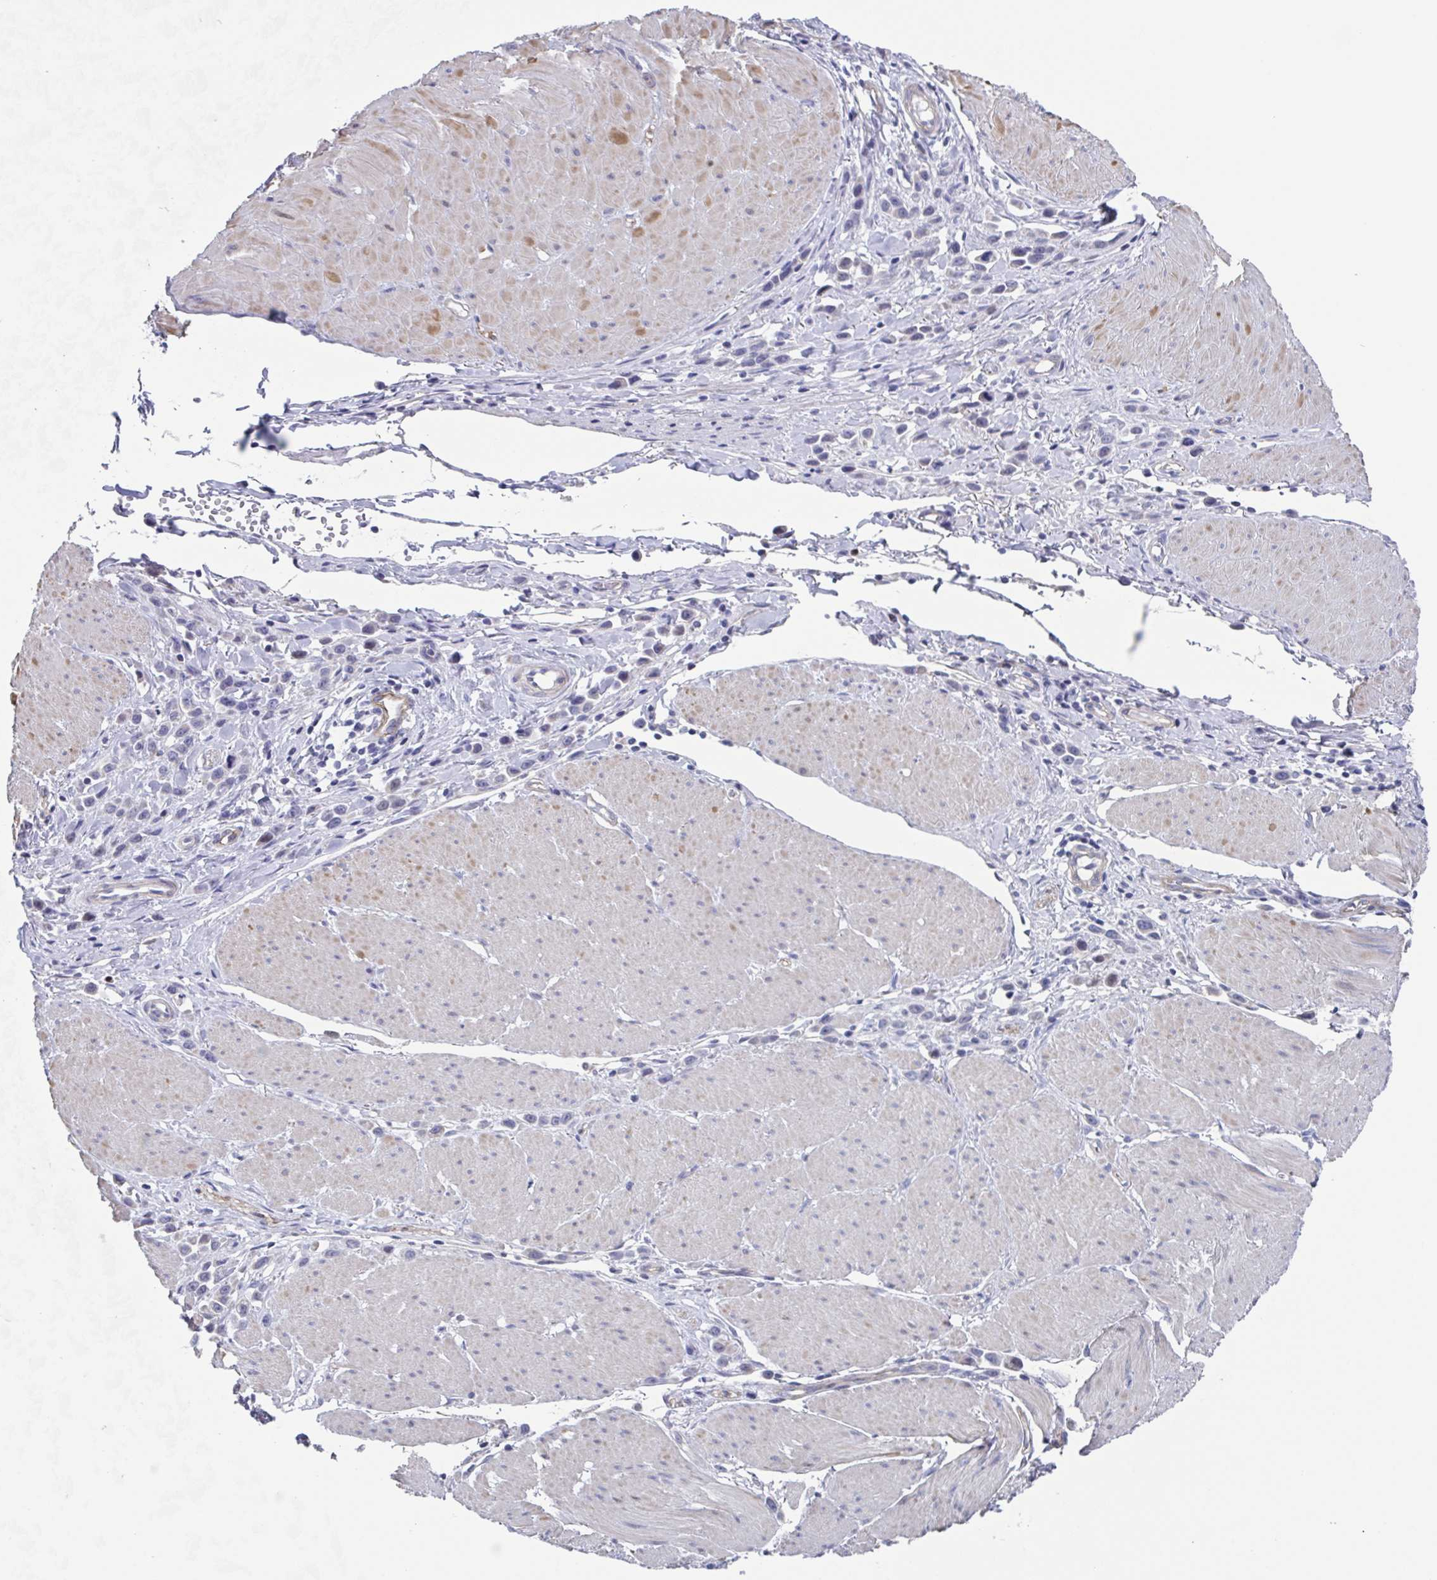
{"staining": {"intensity": "negative", "quantity": "none", "location": "none"}, "tissue": "stomach cancer", "cell_type": "Tumor cells", "image_type": "cancer", "snomed": [{"axis": "morphology", "description": "Adenocarcinoma, NOS"}, {"axis": "topography", "description": "Stomach"}], "caption": "Stomach adenocarcinoma stained for a protein using immunohistochemistry (IHC) exhibits no expression tumor cells.", "gene": "PBOV1", "patient": {"sex": "male", "age": 47}}